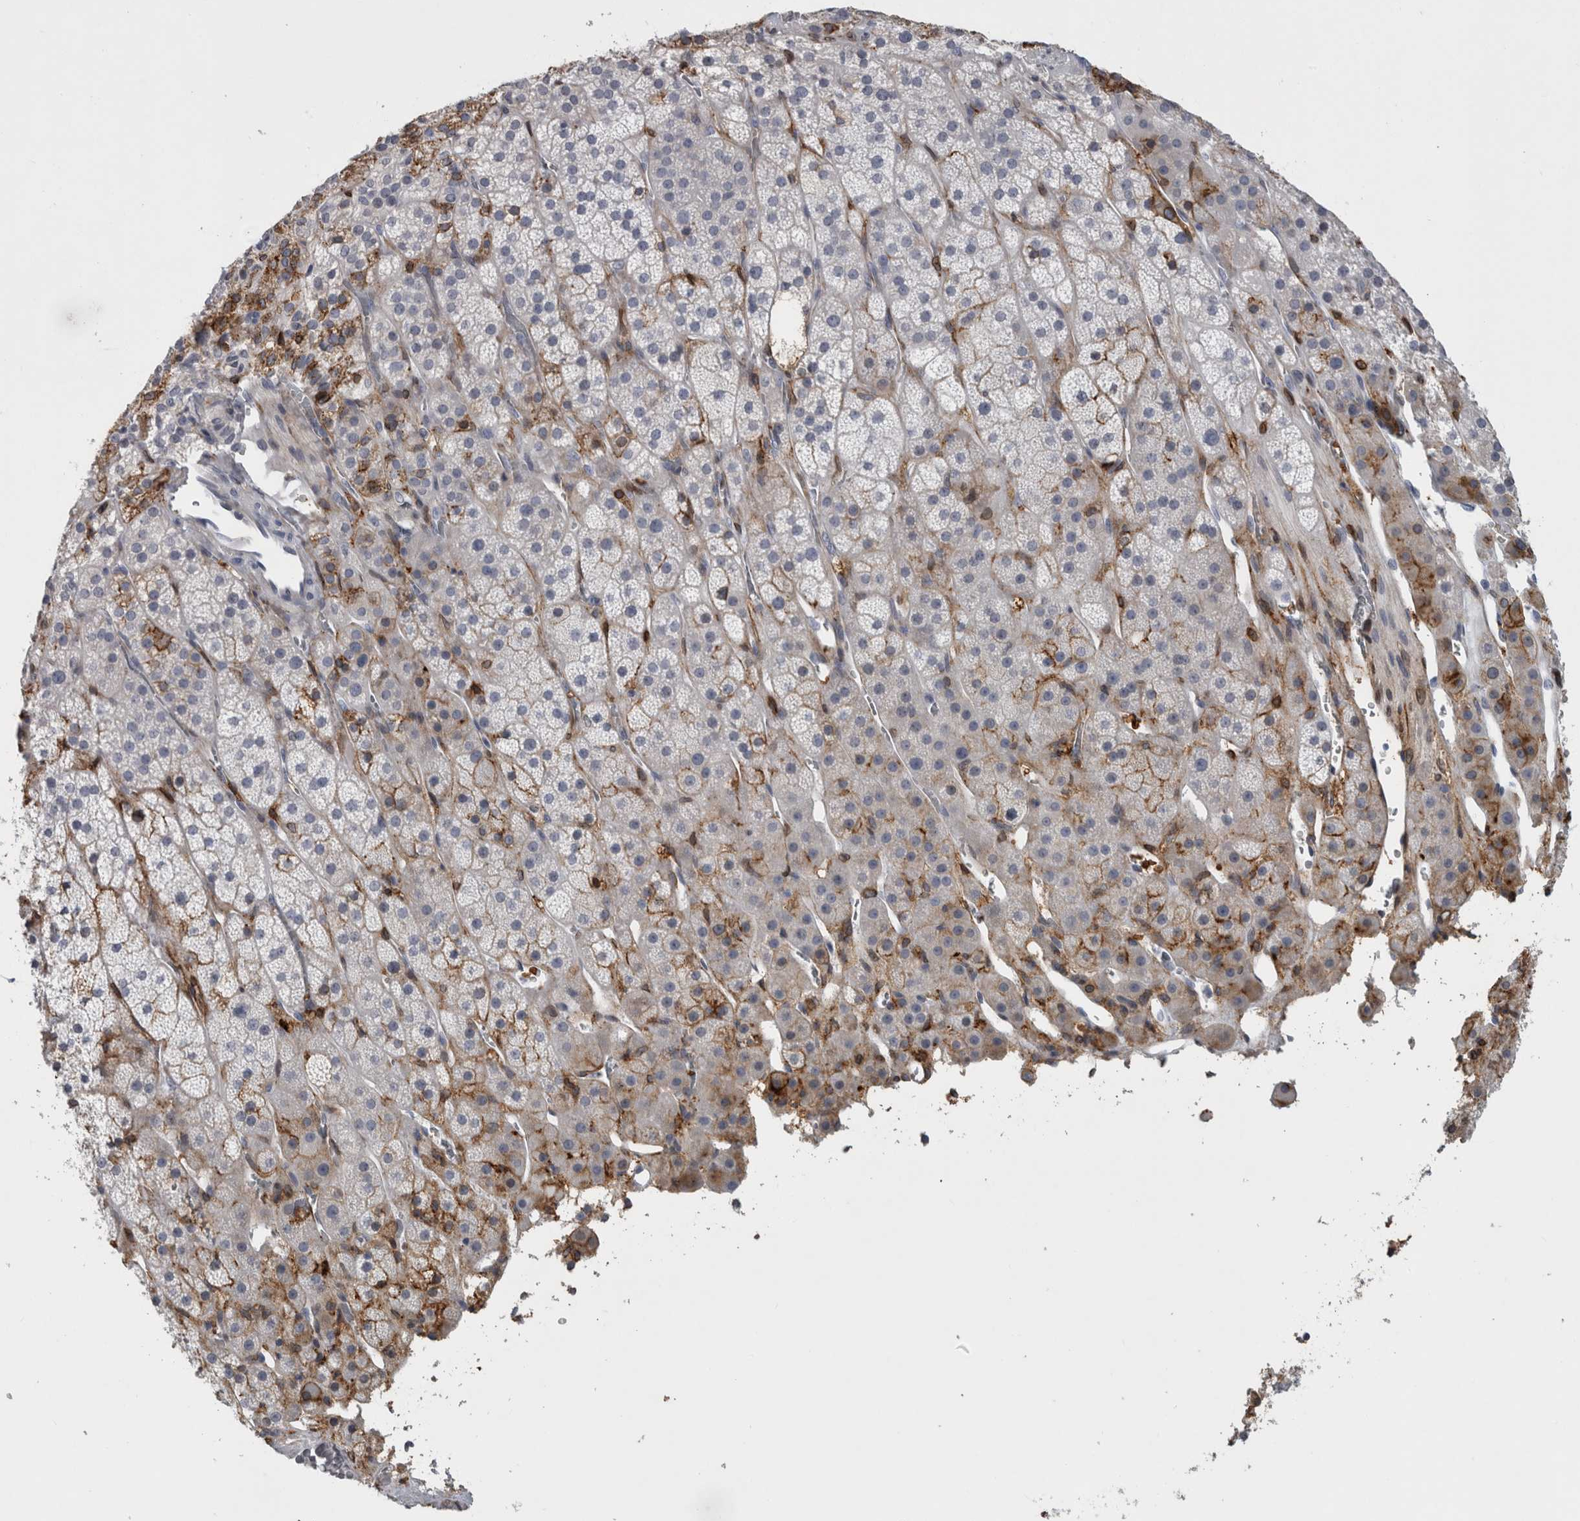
{"staining": {"intensity": "moderate", "quantity": "25%-75%", "location": "cytoplasmic/membranous"}, "tissue": "adrenal gland", "cell_type": "Glandular cells", "image_type": "normal", "snomed": [{"axis": "morphology", "description": "Normal tissue, NOS"}, {"axis": "topography", "description": "Adrenal gland"}], "caption": "Adrenal gland was stained to show a protein in brown. There is medium levels of moderate cytoplasmic/membranous expression in approximately 25%-75% of glandular cells.", "gene": "DNAJC24", "patient": {"sex": "male", "age": 57}}